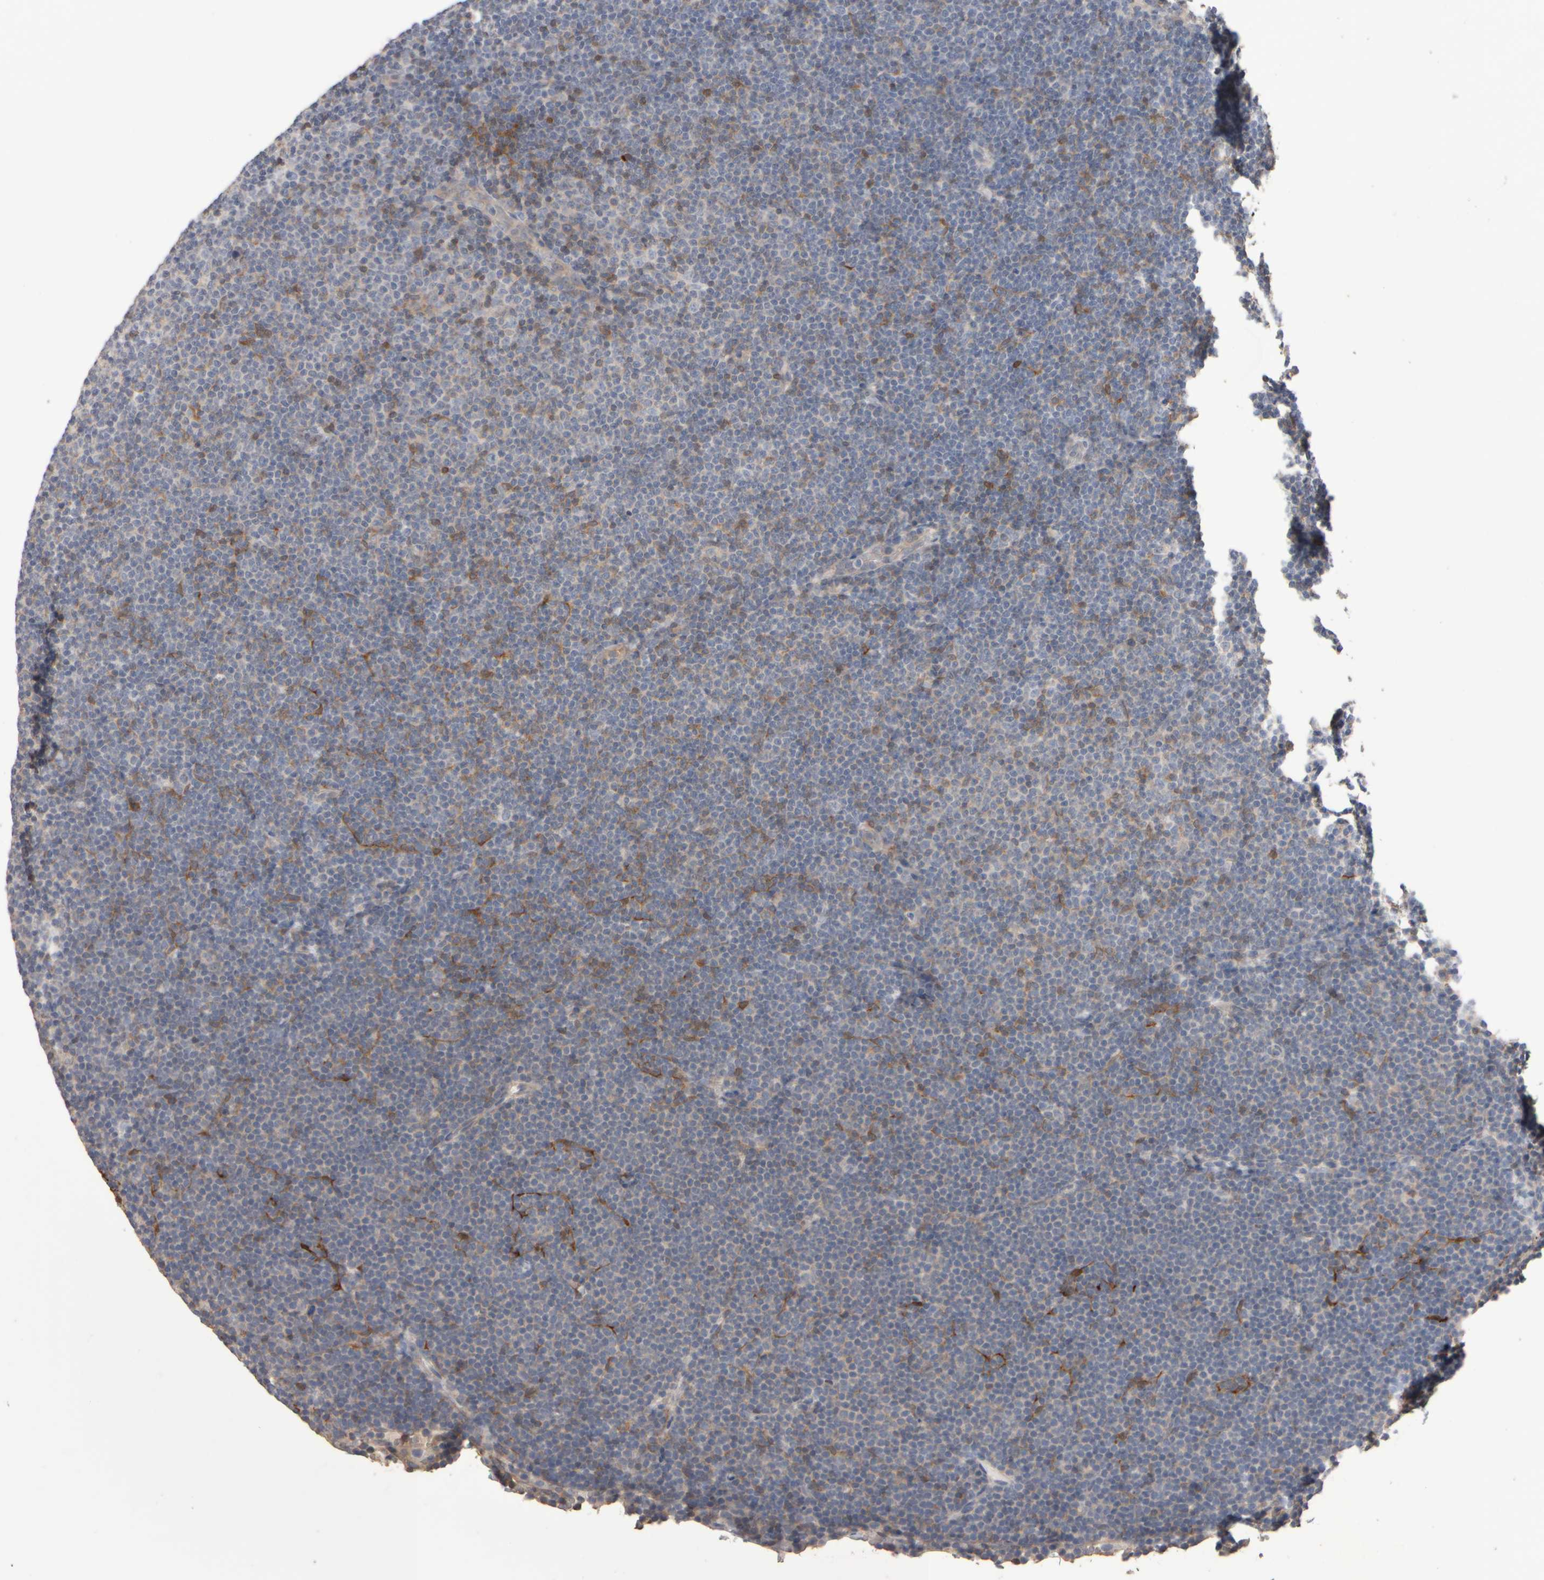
{"staining": {"intensity": "weak", "quantity": "<25%", "location": "cytoplasmic/membranous"}, "tissue": "lymphoma", "cell_type": "Tumor cells", "image_type": "cancer", "snomed": [{"axis": "morphology", "description": "Malignant lymphoma, non-Hodgkin's type, Low grade"}, {"axis": "topography", "description": "Lymph node"}], "caption": "This is an immunohistochemistry image of lymphoma. There is no staining in tumor cells.", "gene": "EPHX2", "patient": {"sex": "female", "age": 53}}